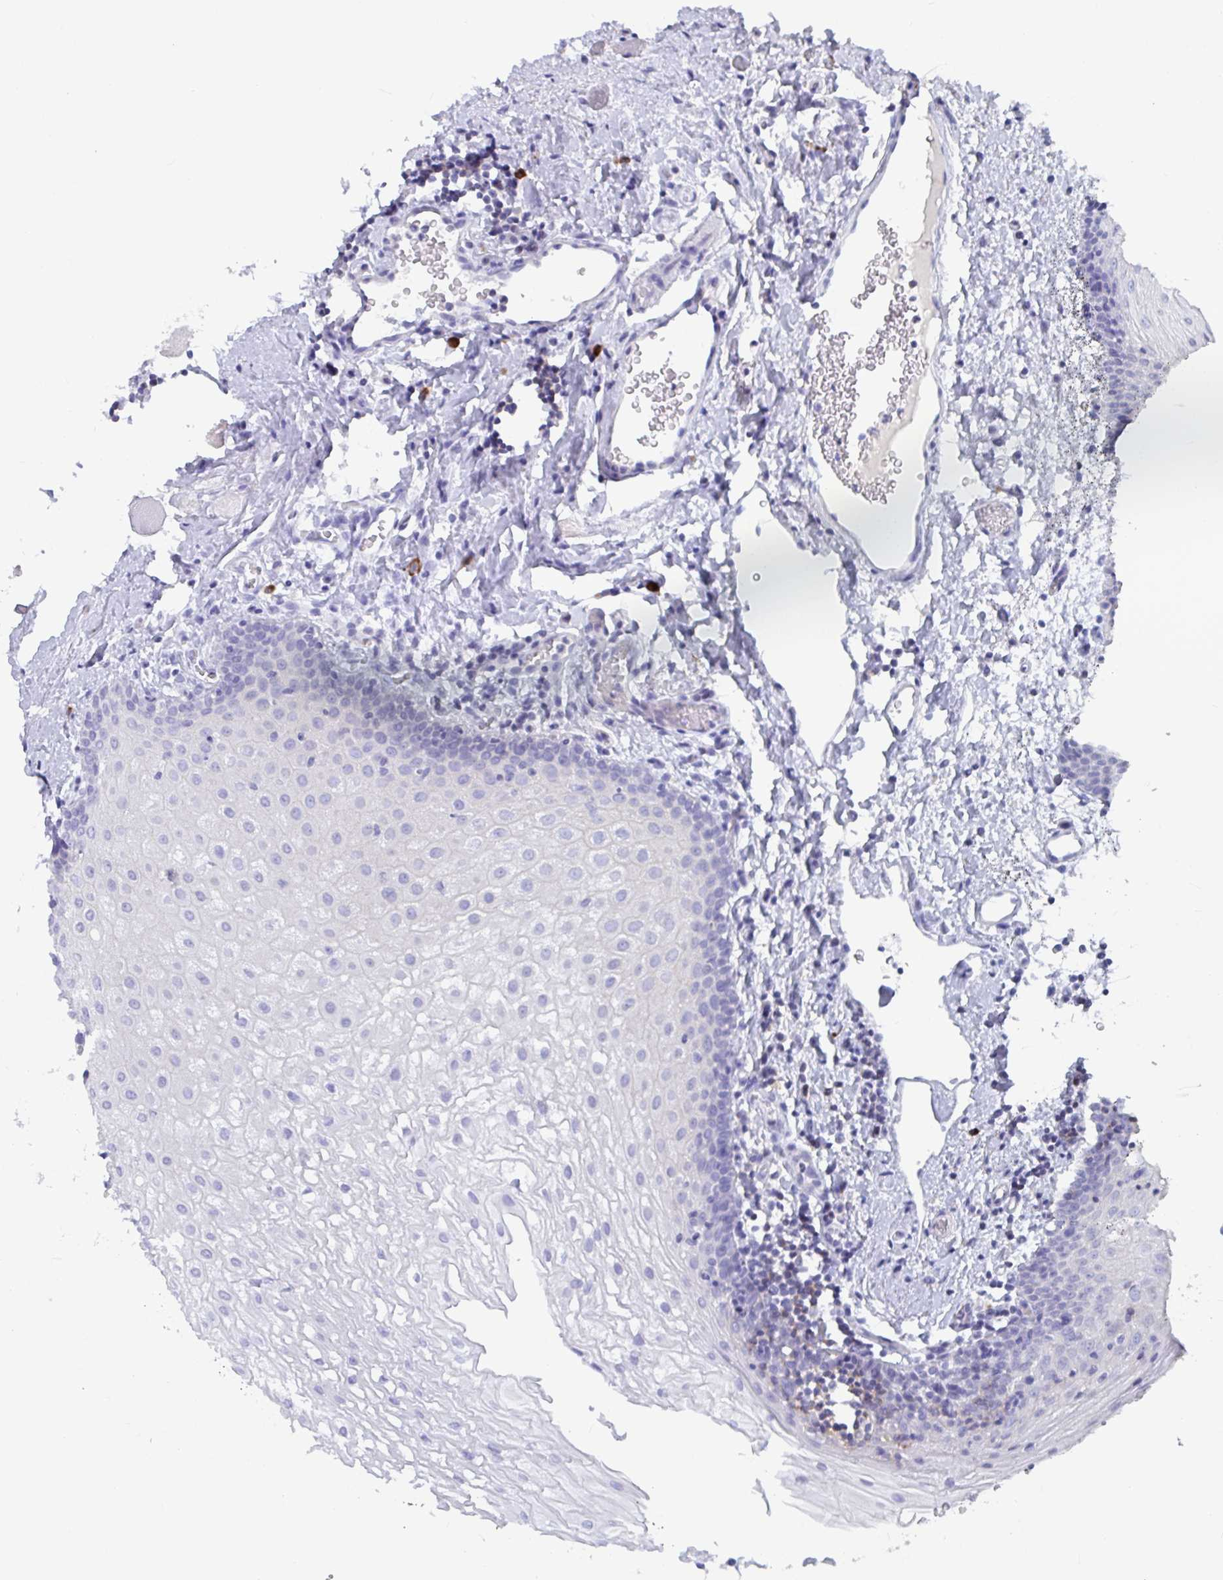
{"staining": {"intensity": "negative", "quantity": "none", "location": "none"}, "tissue": "oral mucosa", "cell_type": "Squamous epithelial cells", "image_type": "normal", "snomed": [{"axis": "morphology", "description": "Normal tissue, NOS"}, {"axis": "morphology", "description": "Squamous cell carcinoma, NOS"}, {"axis": "topography", "description": "Oral tissue"}, {"axis": "topography", "description": "Head-Neck"}], "caption": "High magnification brightfield microscopy of unremarkable oral mucosa stained with DAB (brown) and counterstained with hematoxylin (blue): squamous epithelial cells show no significant expression. The staining is performed using DAB (3,3'-diaminobenzidine) brown chromogen with nuclei counter-stained in using hematoxylin.", "gene": "PLA2G1B", "patient": {"sex": "male", "age": 58}}